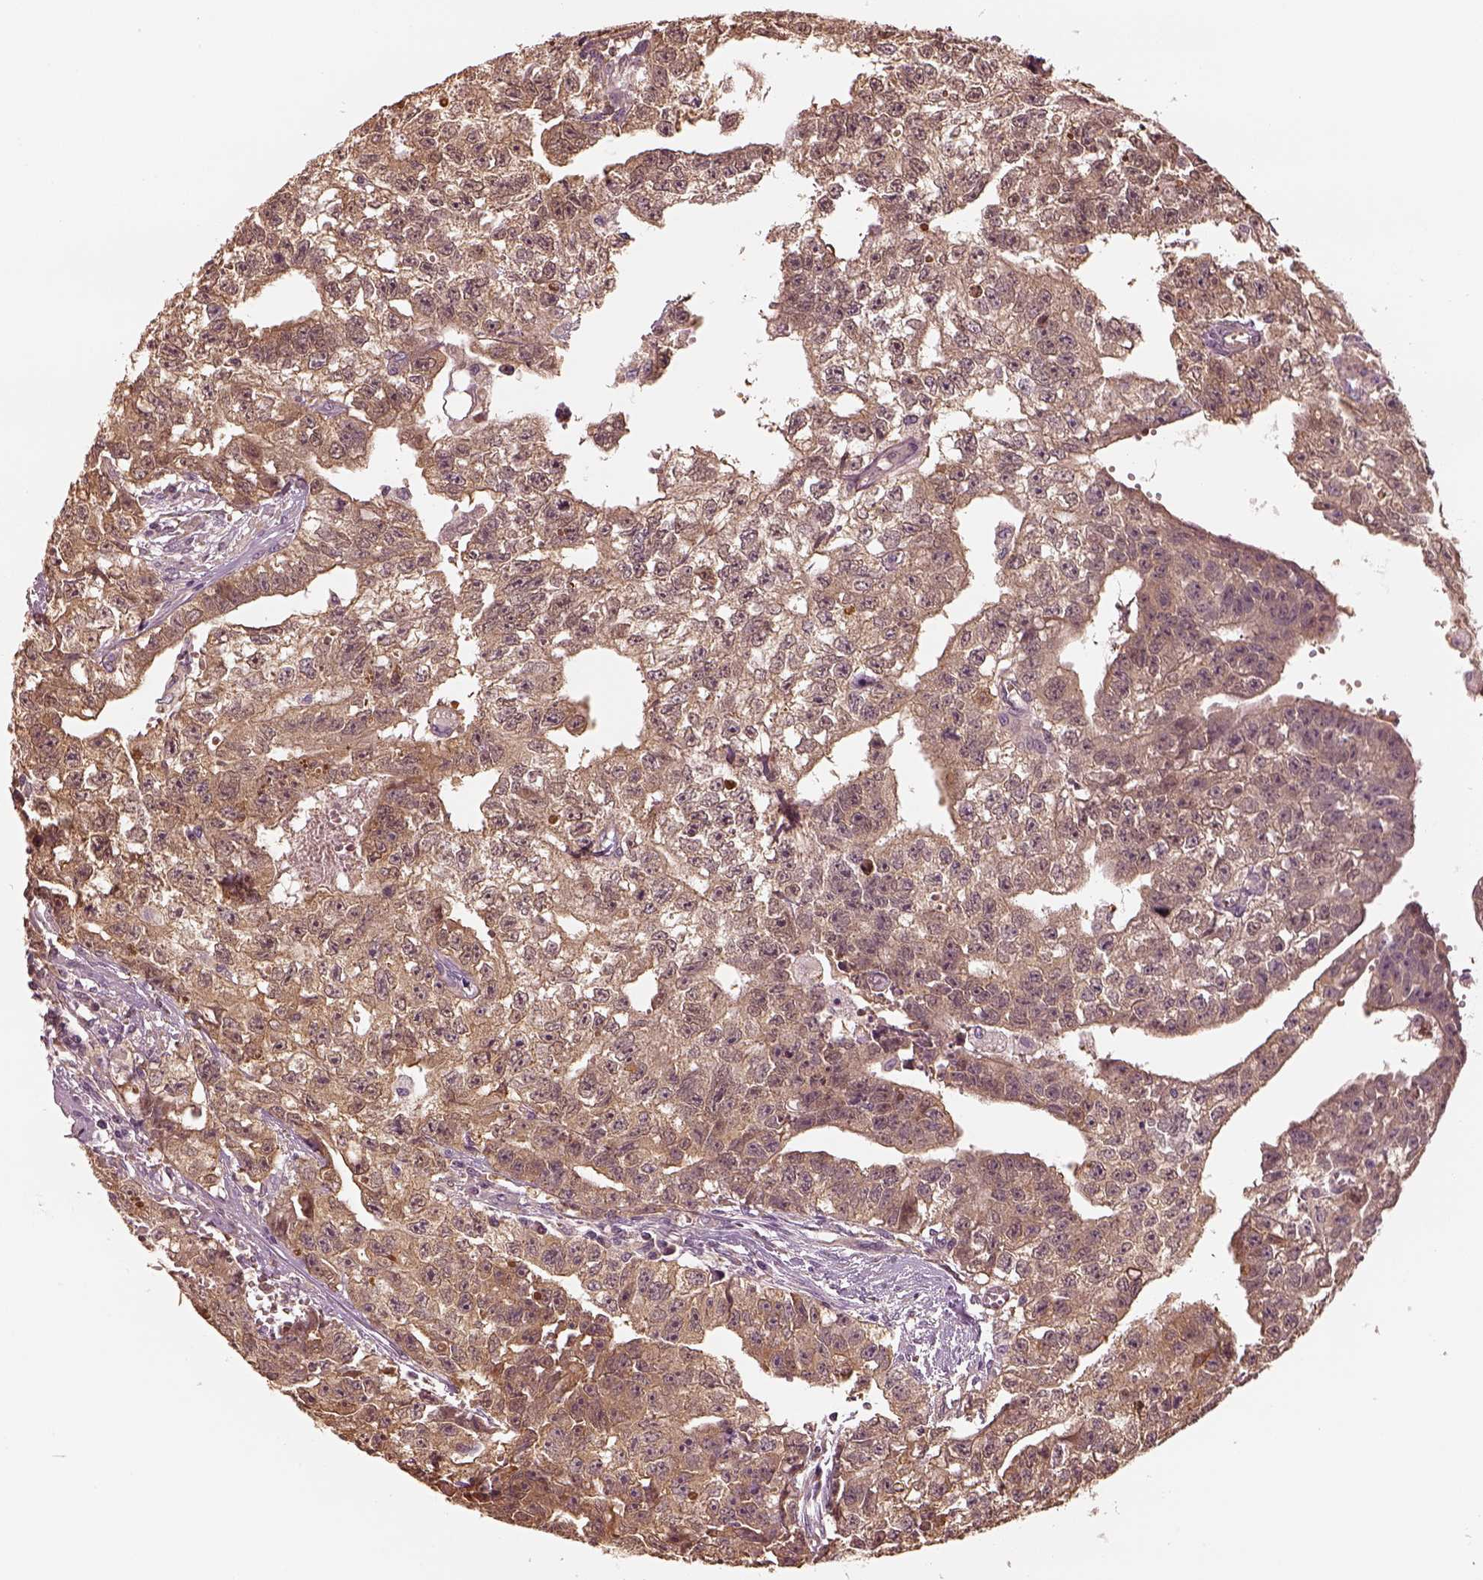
{"staining": {"intensity": "moderate", "quantity": ">75%", "location": "cytoplasmic/membranous"}, "tissue": "testis cancer", "cell_type": "Tumor cells", "image_type": "cancer", "snomed": [{"axis": "morphology", "description": "Carcinoma, Embryonal, NOS"}, {"axis": "morphology", "description": "Teratoma, malignant, NOS"}, {"axis": "topography", "description": "Testis"}], "caption": "Immunohistochemistry of testis malignant teratoma demonstrates medium levels of moderate cytoplasmic/membranous positivity in approximately >75% of tumor cells.", "gene": "EGR4", "patient": {"sex": "male", "age": 24}}